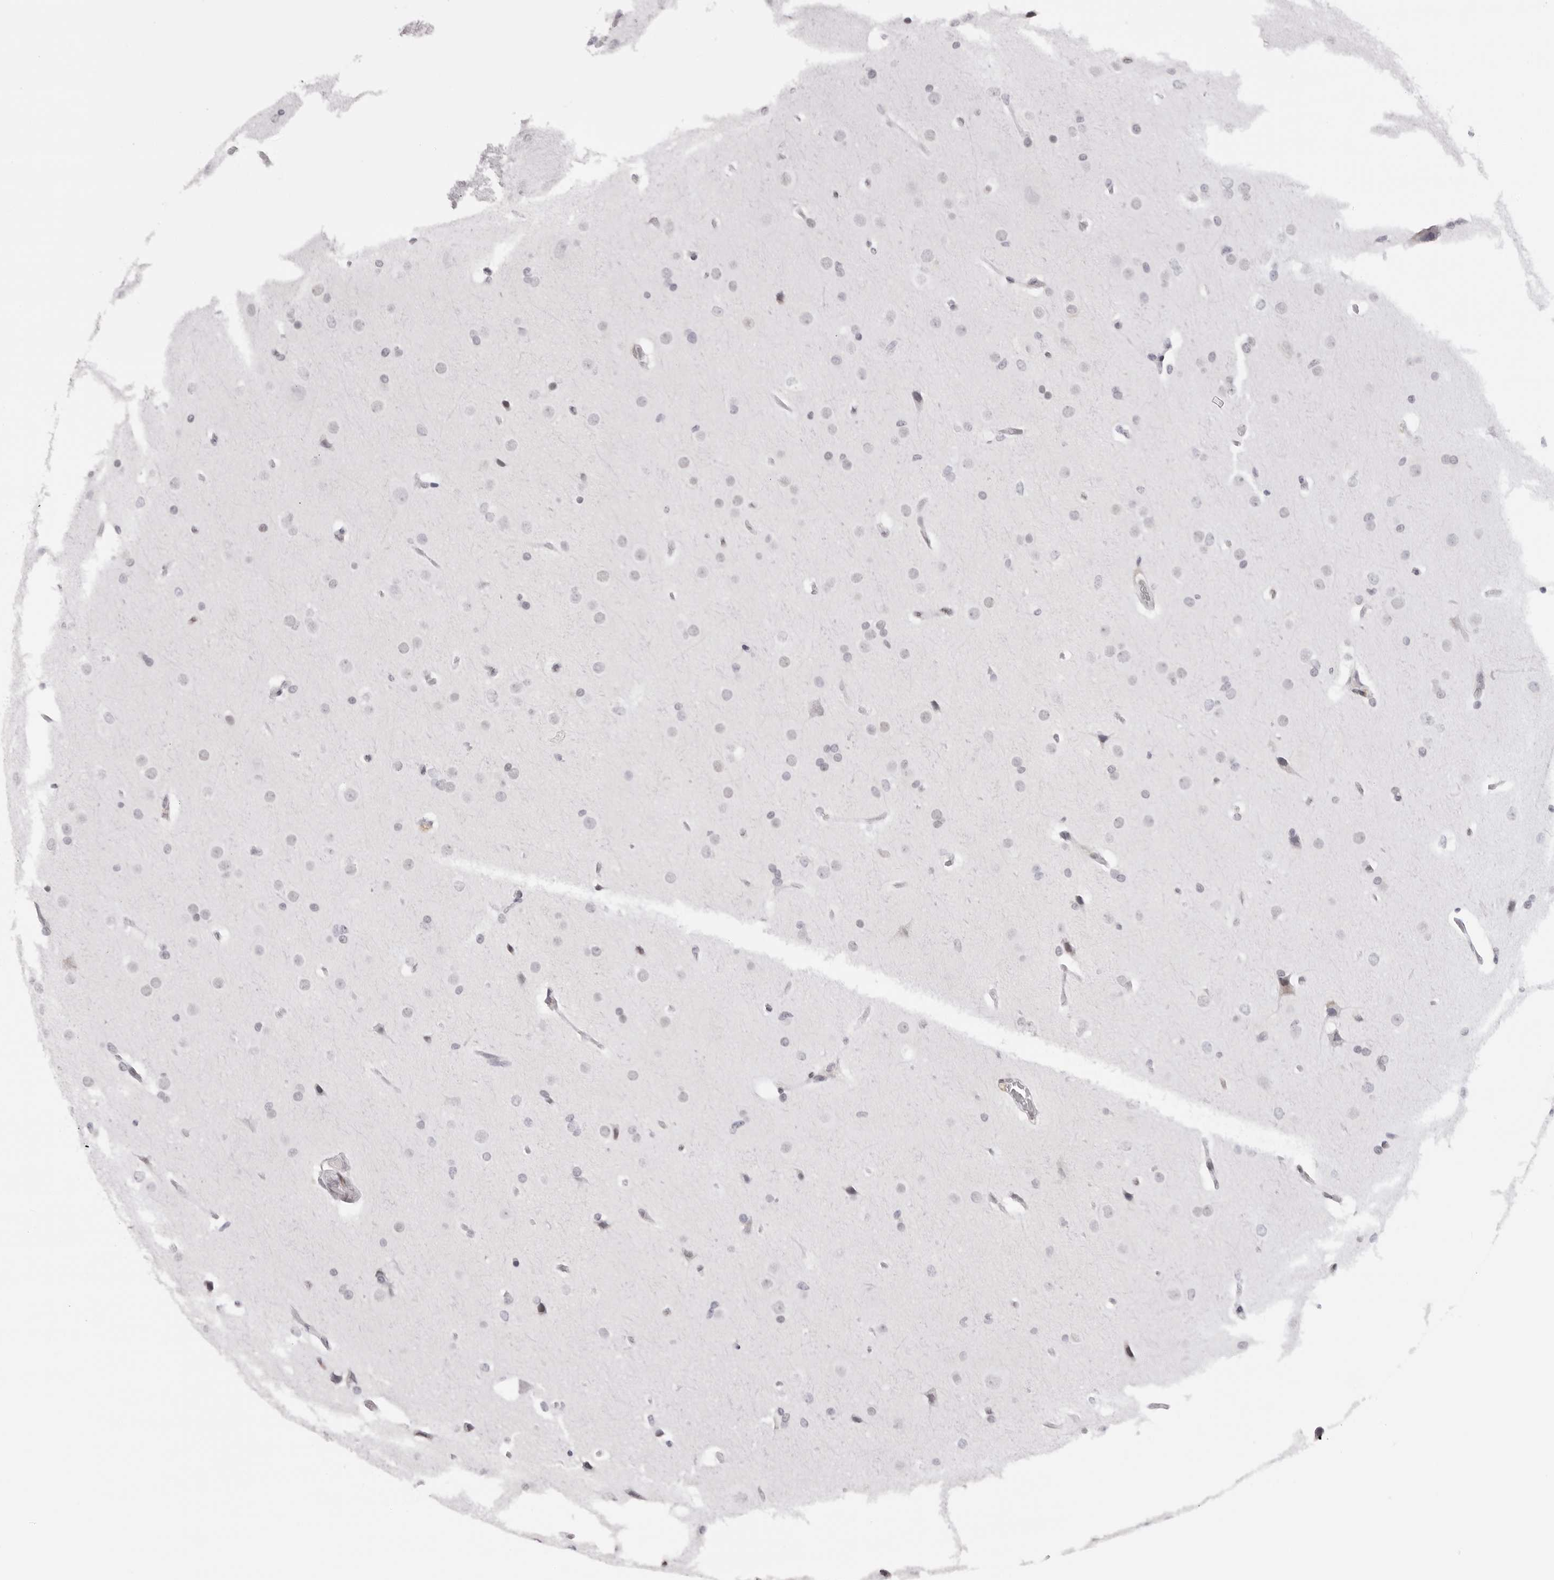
{"staining": {"intensity": "negative", "quantity": "none", "location": "none"}, "tissue": "glioma", "cell_type": "Tumor cells", "image_type": "cancer", "snomed": [{"axis": "morphology", "description": "Glioma, malignant, Low grade"}, {"axis": "topography", "description": "Brain"}], "caption": "Tumor cells show no significant staining in glioma. (Immunohistochemistry, brightfield microscopy, high magnification).", "gene": "MAFK", "patient": {"sex": "female", "age": 37}}